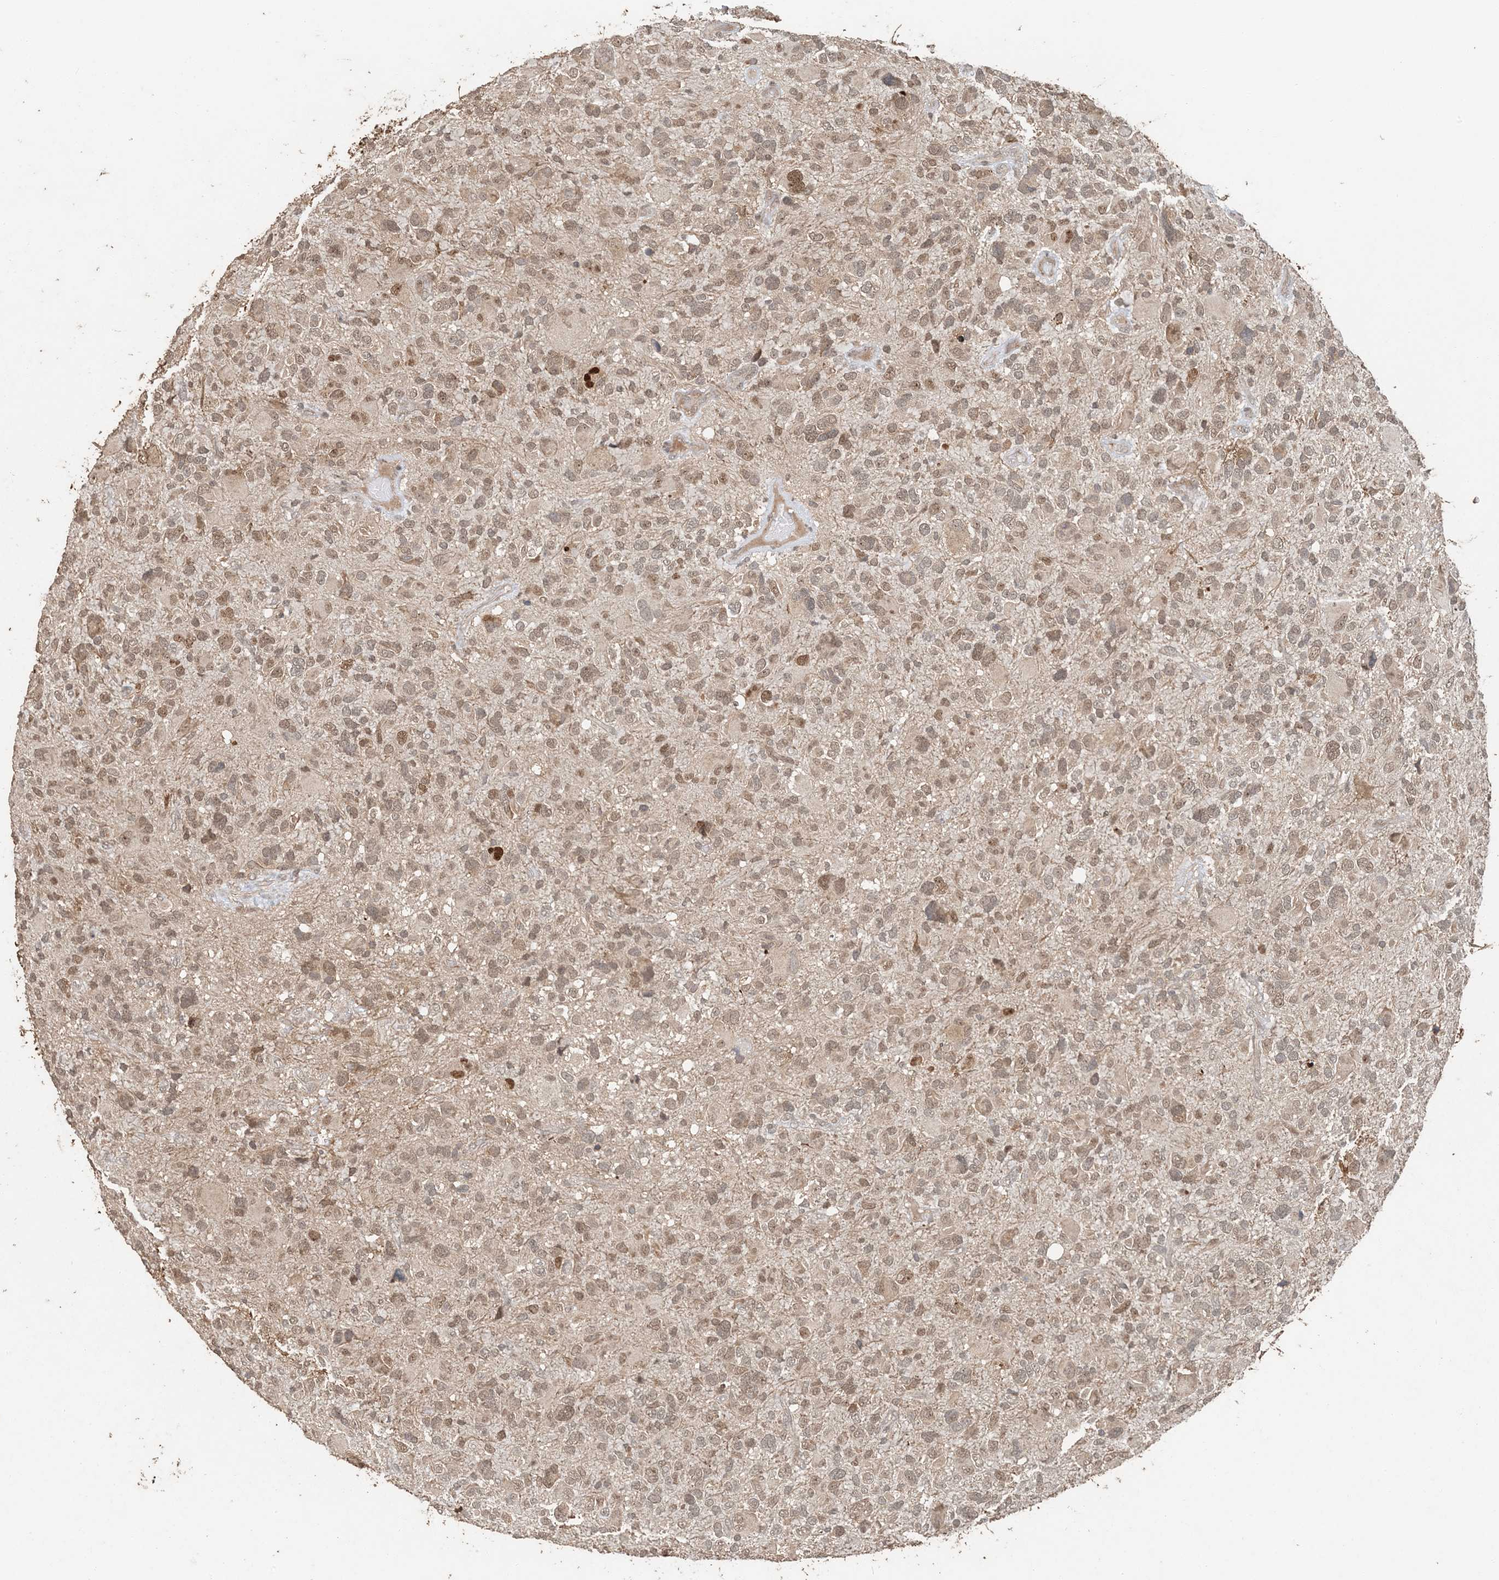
{"staining": {"intensity": "weak", "quantity": ">75%", "location": "cytoplasmic/membranous,nuclear"}, "tissue": "glioma", "cell_type": "Tumor cells", "image_type": "cancer", "snomed": [{"axis": "morphology", "description": "Glioma, malignant, High grade"}, {"axis": "topography", "description": "Brain"}], "caption": "Malignant glioma (high-grade) stained with DAB immunohistochemistry exhibits low levels of weak cytoplasmic/membranous and nuclear expression in approximately >75% of tumor cells. The staining was performed using DAB (3,3'-diaminobenzidine) to visualize the protein expression in brown, while the nuclei were stained in blue with hematoxylin (Magnification: 20x).", "gene": "ATP13A2", "patient": {"sex": "male", "age": 48}}